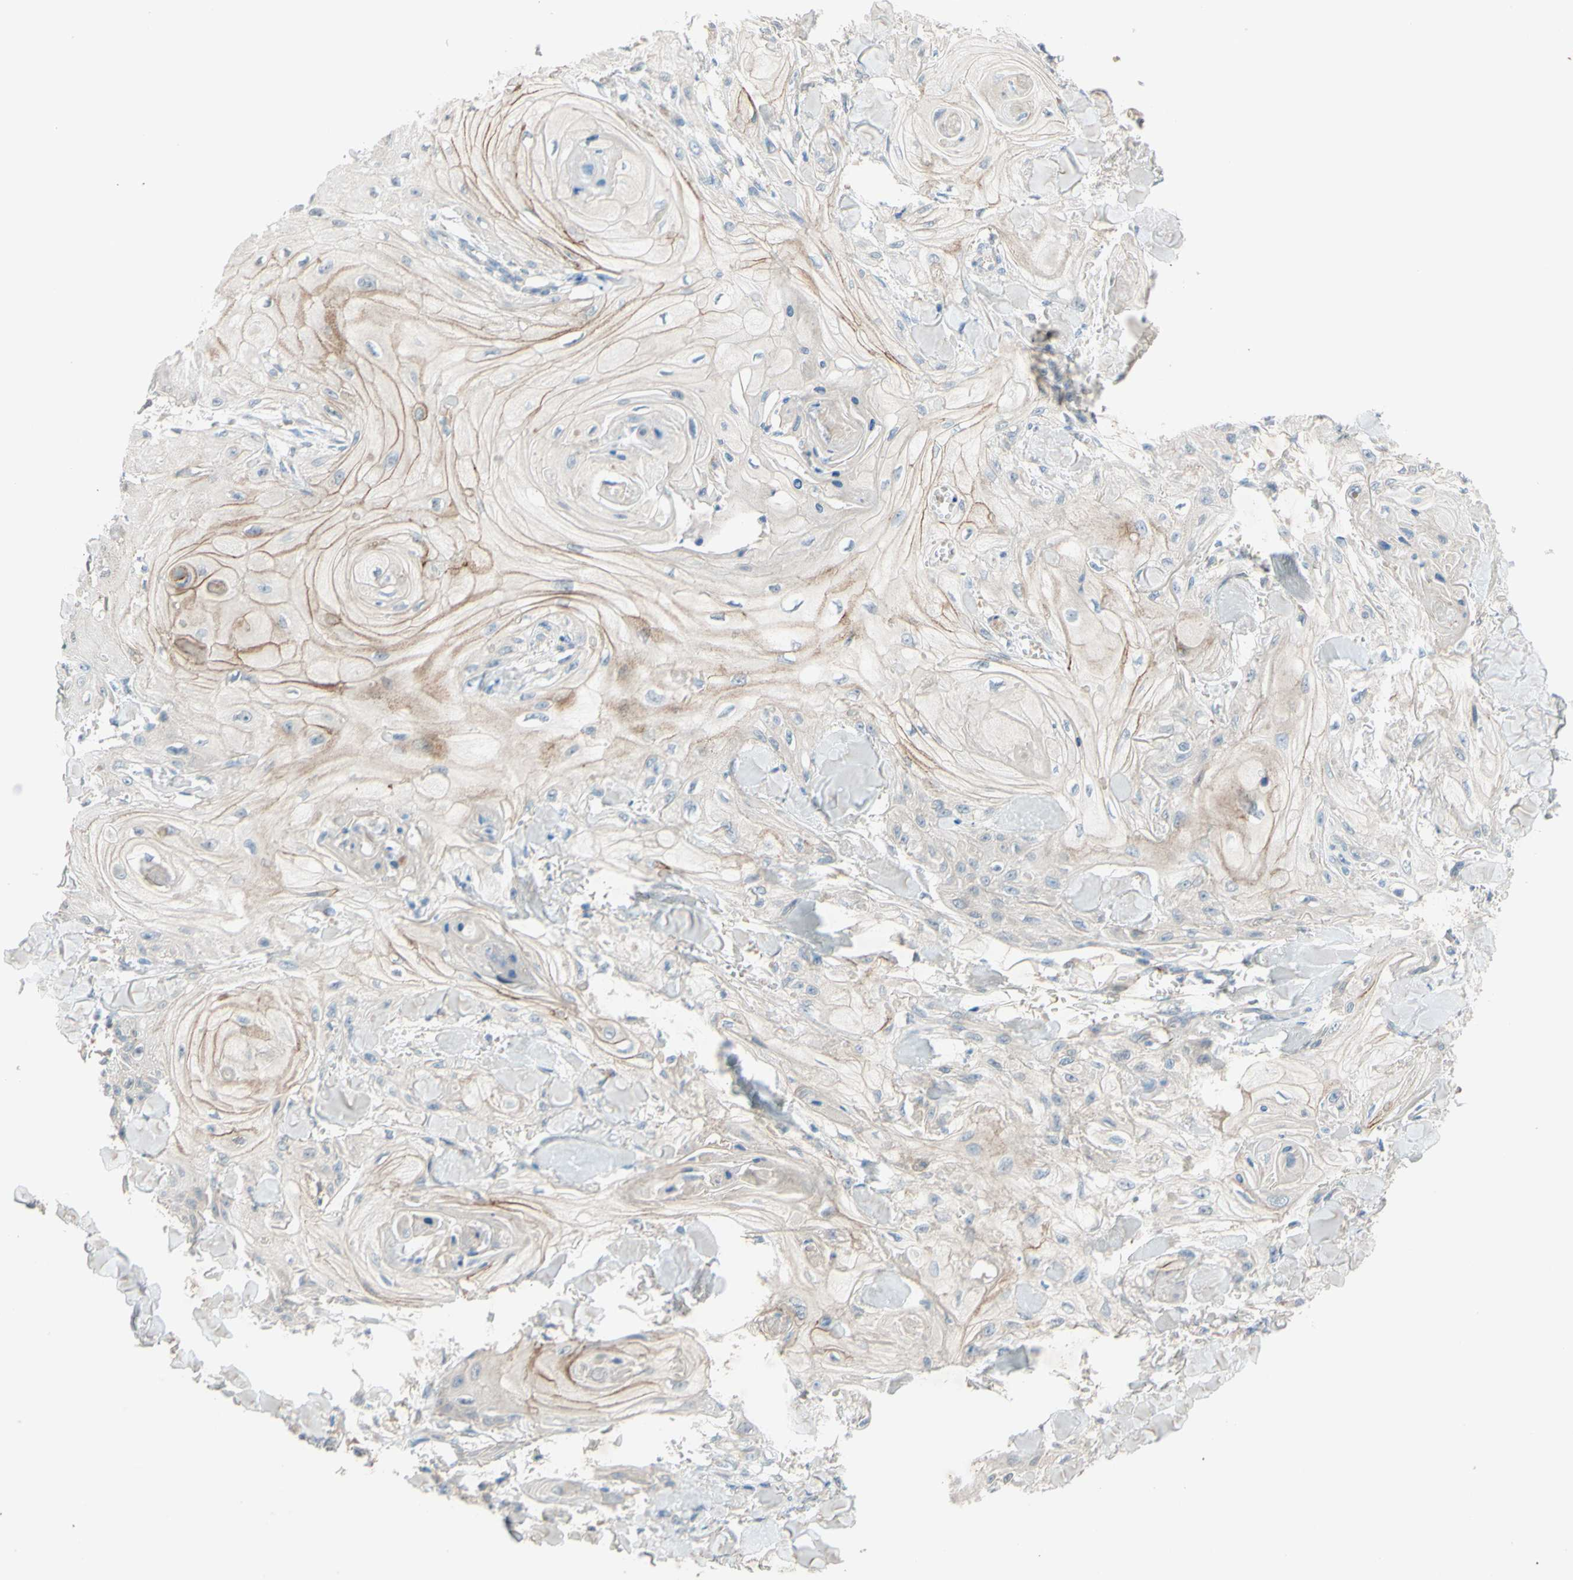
{"staining": {"intensity": "weak", "quantity": "<25%", "location": "cytoplasmic/membranous"}, "tissue": "skin cancer", "cell_type": "Tumor cells", "image_type": "cancer", "snomed": [{"axis": "morphology", "description": "Squamous cell carcinoma, NOS"}, {"axis": "topography", "description": "Skin"}], "caption": "This is a micrograph of IHC staining of skin cancer, which shows no staining in tumor cells.", "gene": "IL2", "patient": {"sex": "male", "age": 74}}